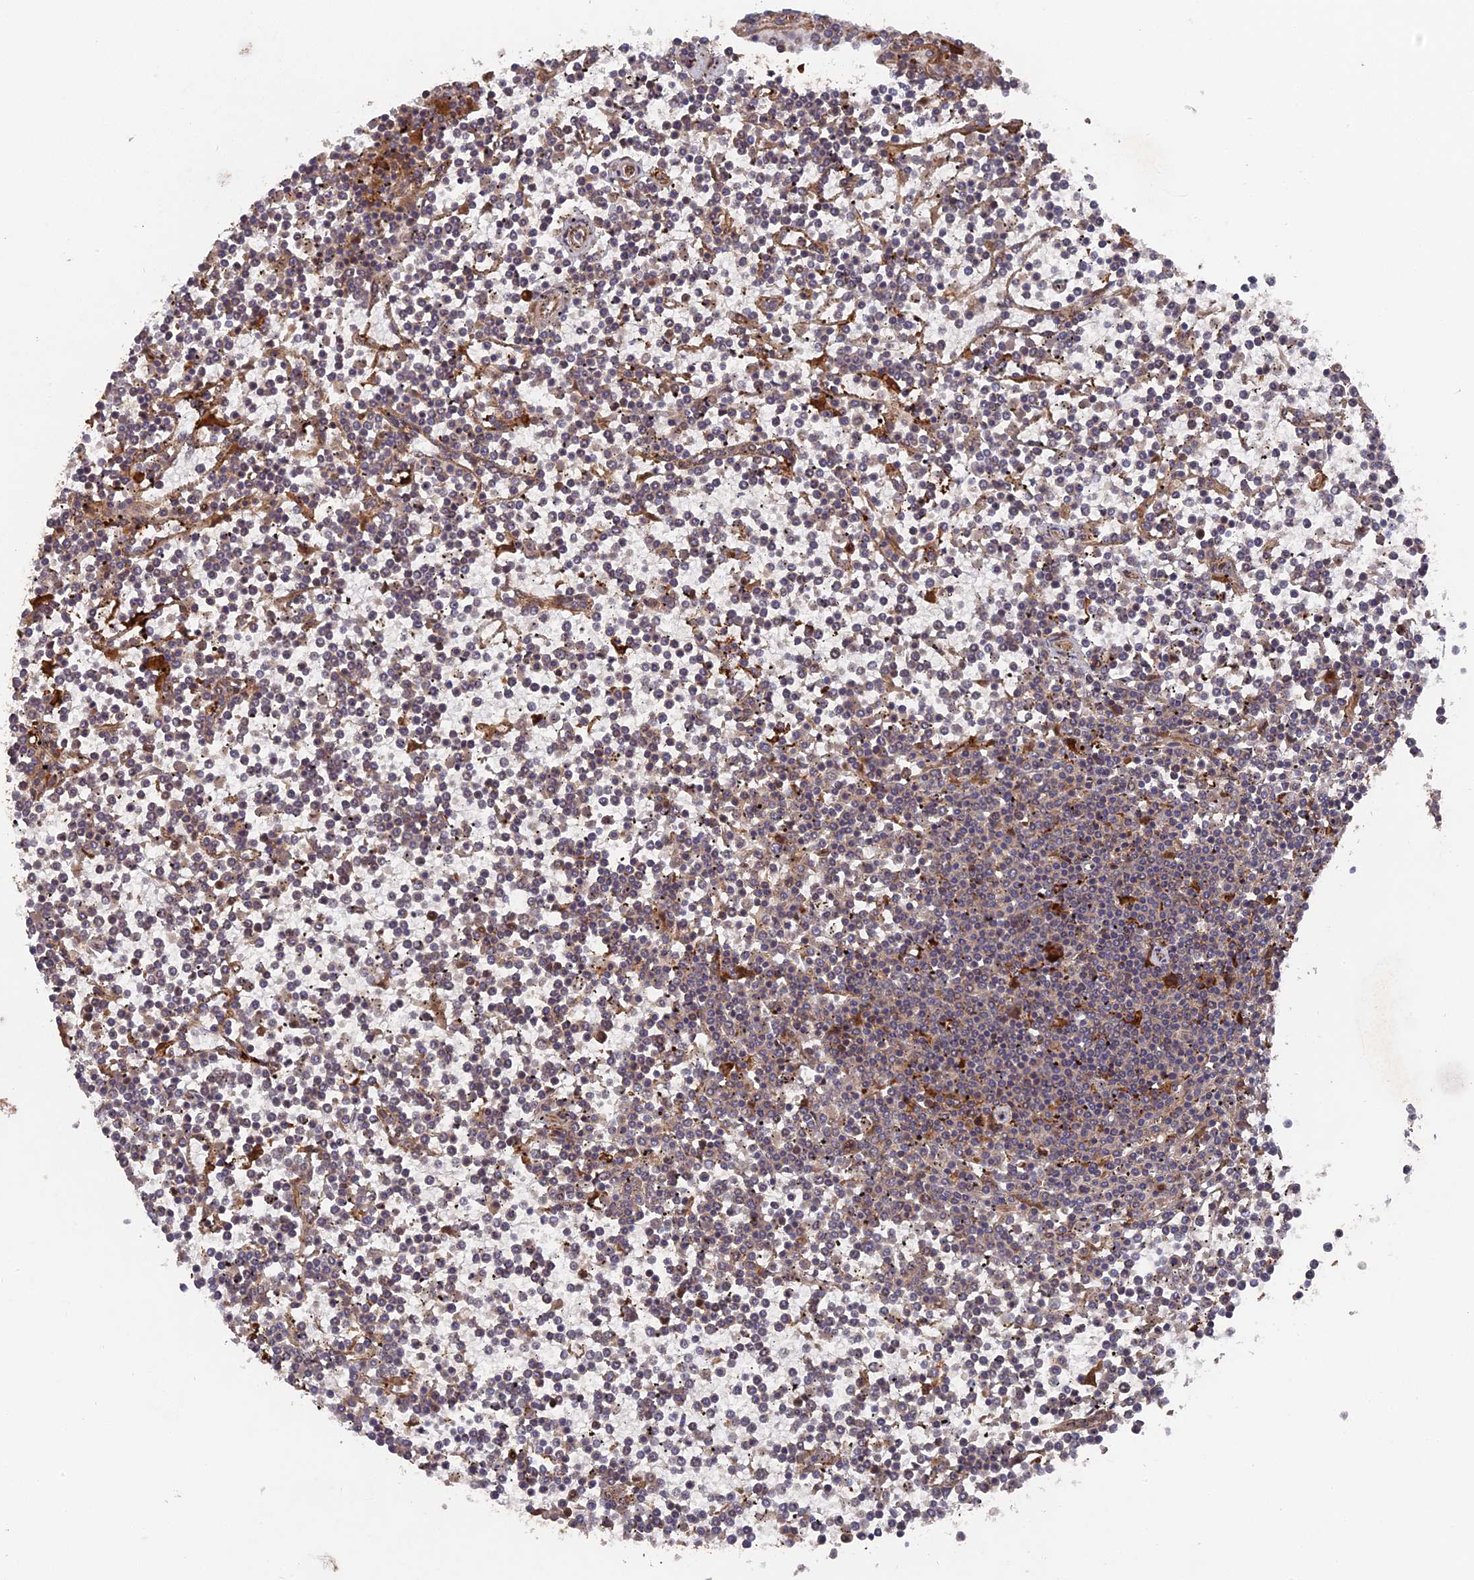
{"staining": {"intensity": "negative", "quantity": "none", "location": "none"}, "tissue": "lymphoma", "cell_type": "Tumor cells", "image_type": "cancer", "snomed": [{"axis": "morphology", "description": "Malignant lymphoma, non-Hodgkin's type, Low grade"}, {"axis": "topography", "description": "Spleen"}], "caption": "Immunohistochemical staining of low-grade malignant lymphoma, non-Hodgkin's type exhibits no significant staining in tumor cells. Brightfield microscopy of IHC stained with DAB (3,3'-diaminobenzidine) (brown) and hematoxylin (blue), captured at high magnification.", "gene": "DEF8", "patient": {"sex": "female", "age": 19}}